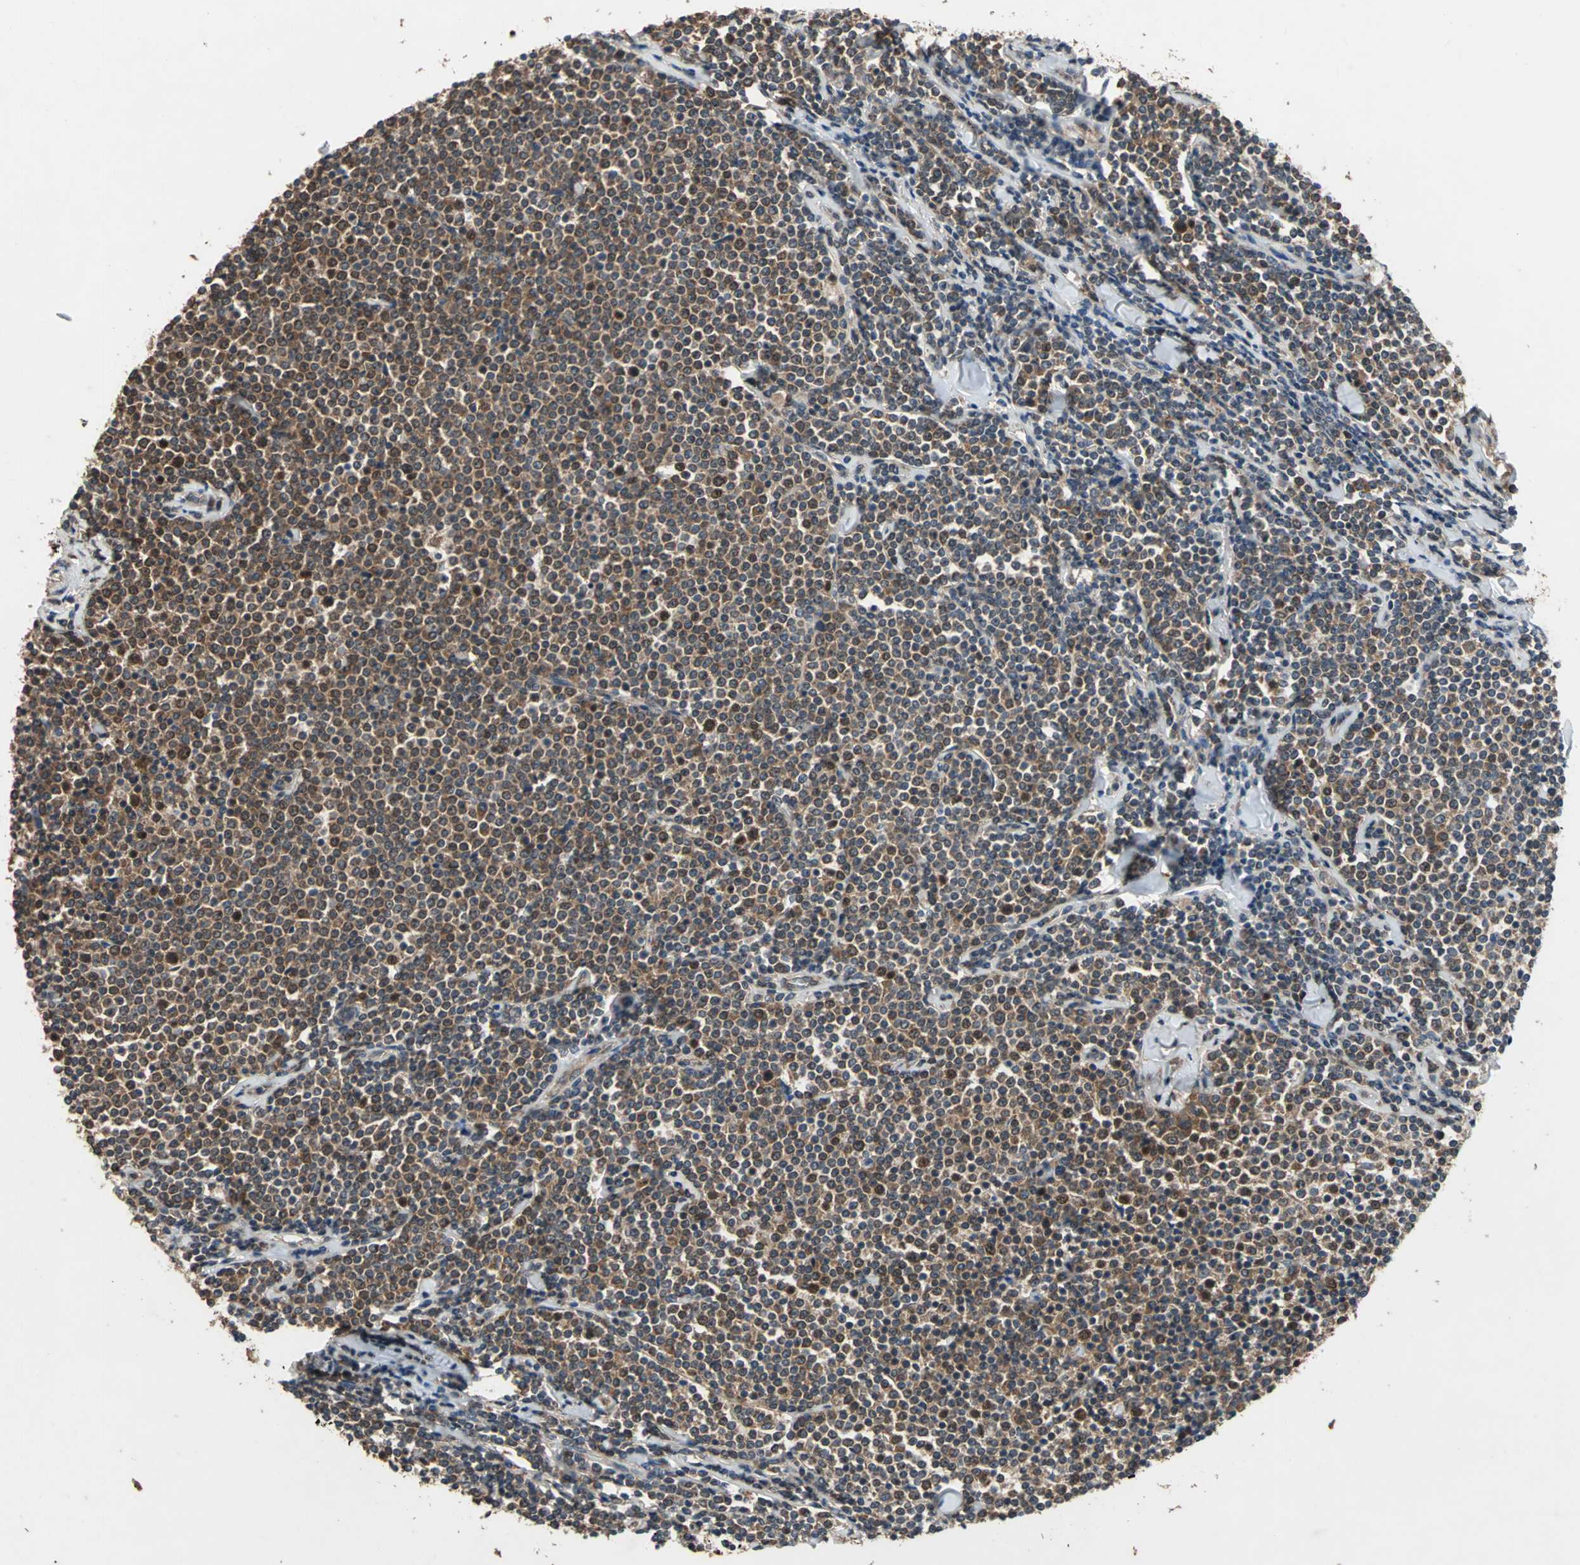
{"staining": {"intensity": "strong", "quantity": ">75%", "location": "cytoplasmic/membranous"}, "tissue": "lymphoma", "cell_type": "Tumor cells", "image_type": "cancer", "snomed": [{"axis": "morphology", "description": "Malignant lymphoma, non-Hodgkin's type, Low grade"}, {"axis": "topography", "description": "Soft tissue"}], "caption": "This micrograph shows IHC staining of human lymphoma, with high strong cytoplasmic/membranous expression in approximately >75% of tumor cells.", "gene": "ZNF608", "patient": {"sex": "male", "age": 92}}